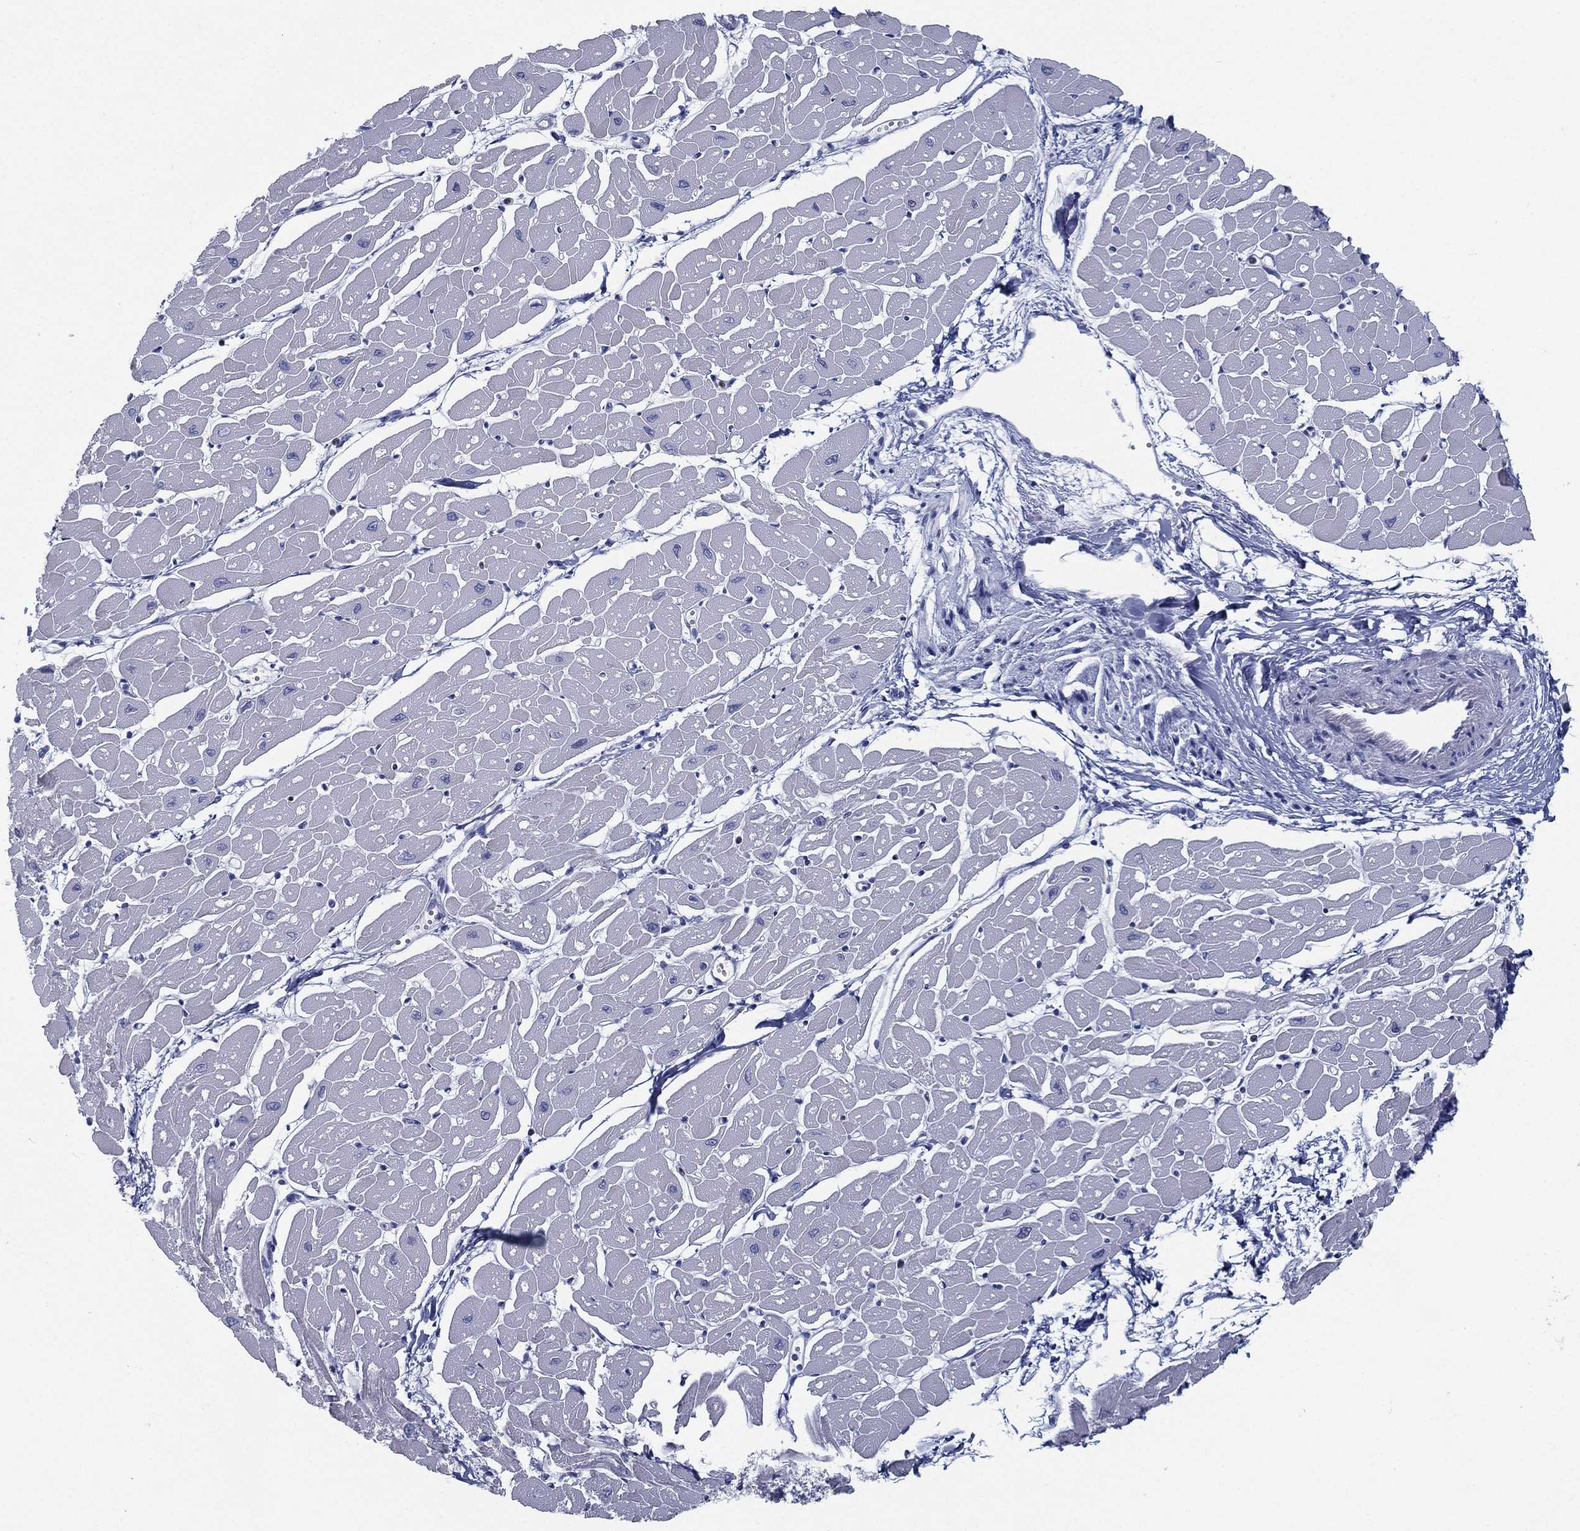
{"staining": {"intensity": "negative", "quantity": "none", "location": "none"}, "tissue": "heart muscle", "cell_type": "Cardiomyocytes", "image_type": "normal", "snomed": [{"axis": "morphology", "description": "Normal tissue, NOS"}, {"axis": "topography", "description": "Heart"}], "caption": "Protein analysis of benign heart muscle reveals no significant expression in cardiomyocytes. (DAB (3,3'-diaminobenzidine) immunohistochemistry with hematoxylin counter stain).", "gene": "PYHIN1", "patient": {"sex": "male", "age": 57}}